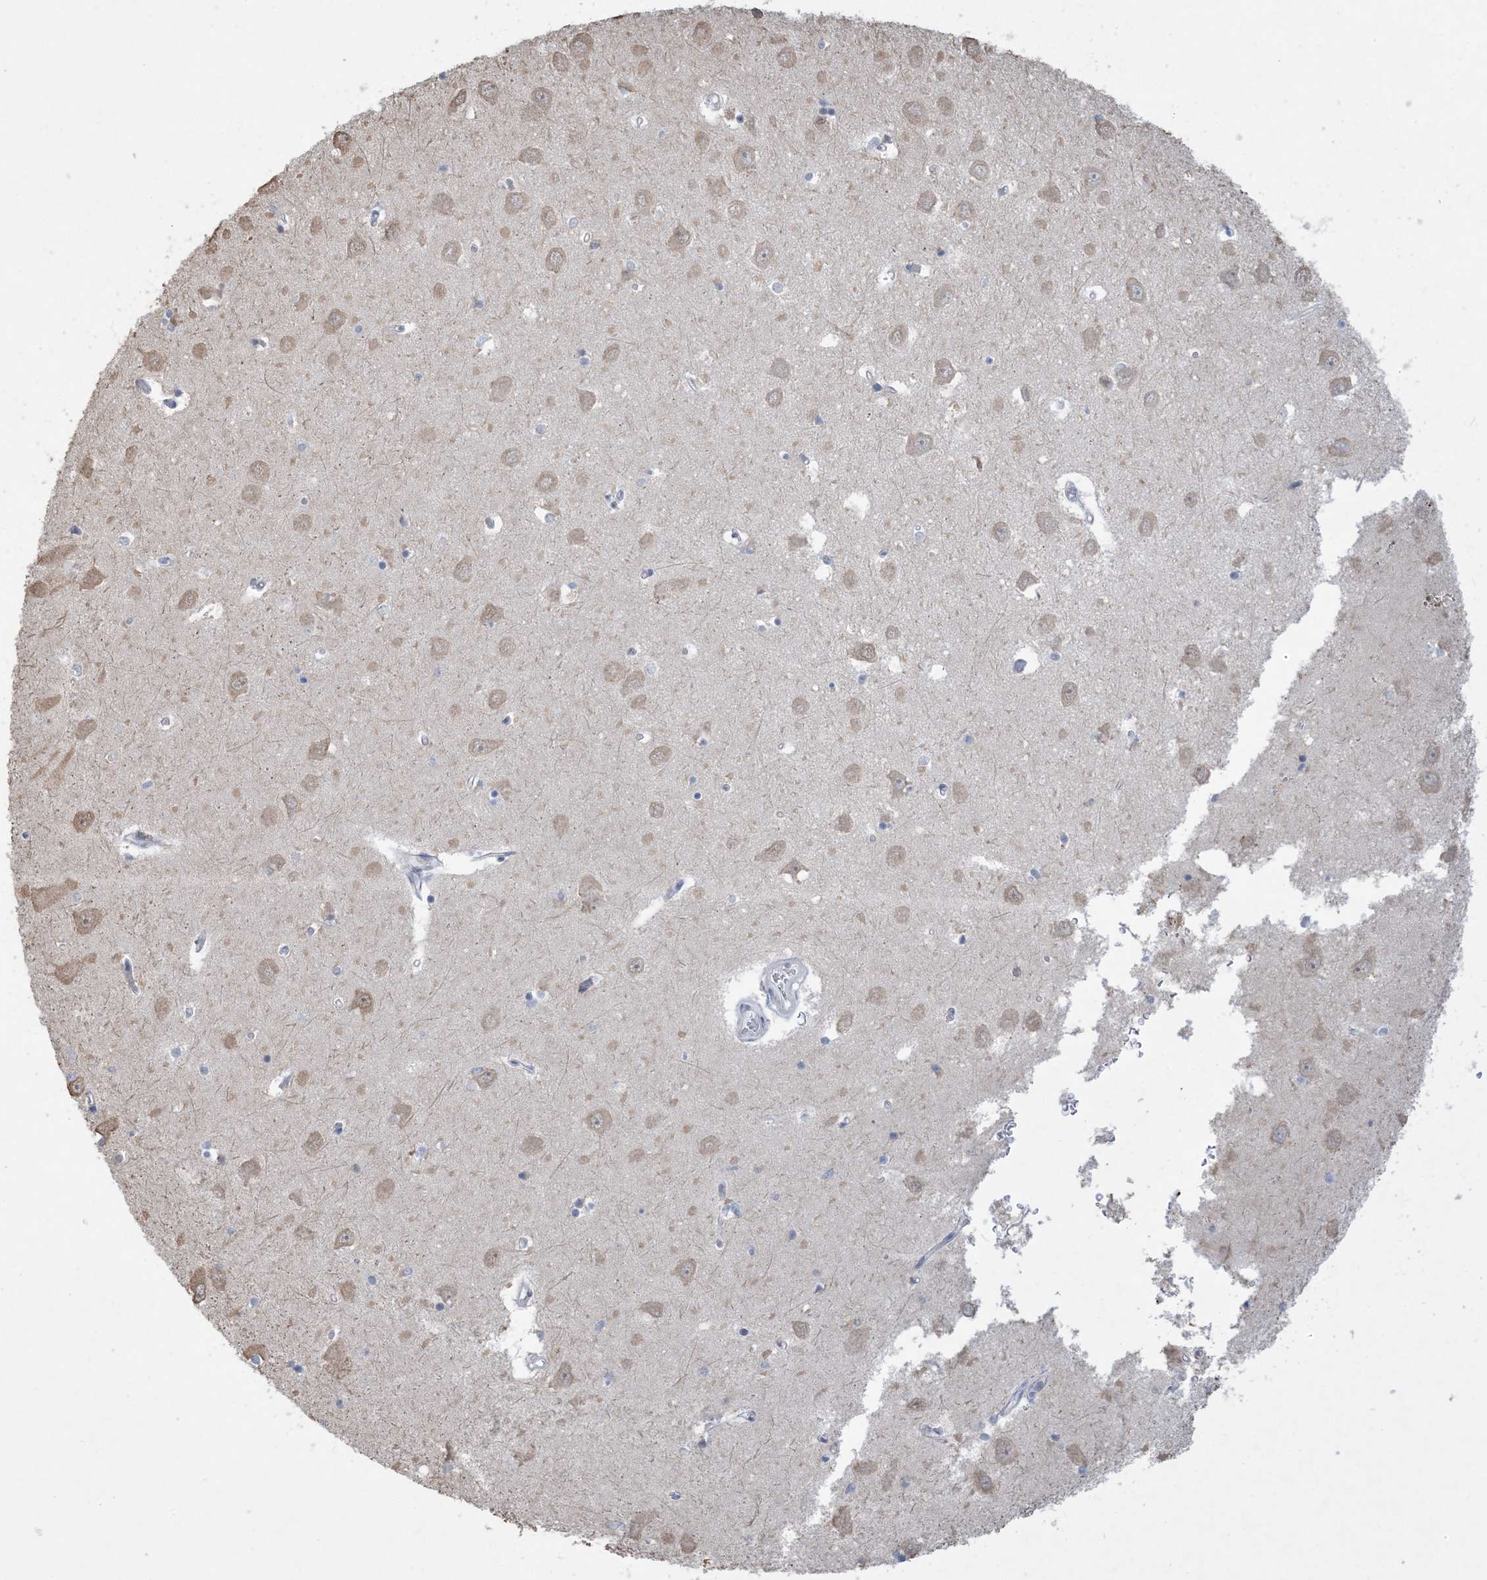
{"staining": {"intensity": "negative", "quantity": "none", "location": "none"}, "tissue": "hippocampus", "cell_type": "Glial cells", "image_type": "normal", "snomed": [{"axis": "morphology", "description": "Normal tissue, NOS"}, {"axis": "topography", "description": "Hippocampus"}], "caption": "Protein analysis of unremarkable hippocampus shows no significant positivity in glial cells.", "gene": "HMGCS1", "patient": {"sex": "male", "age": 70}}